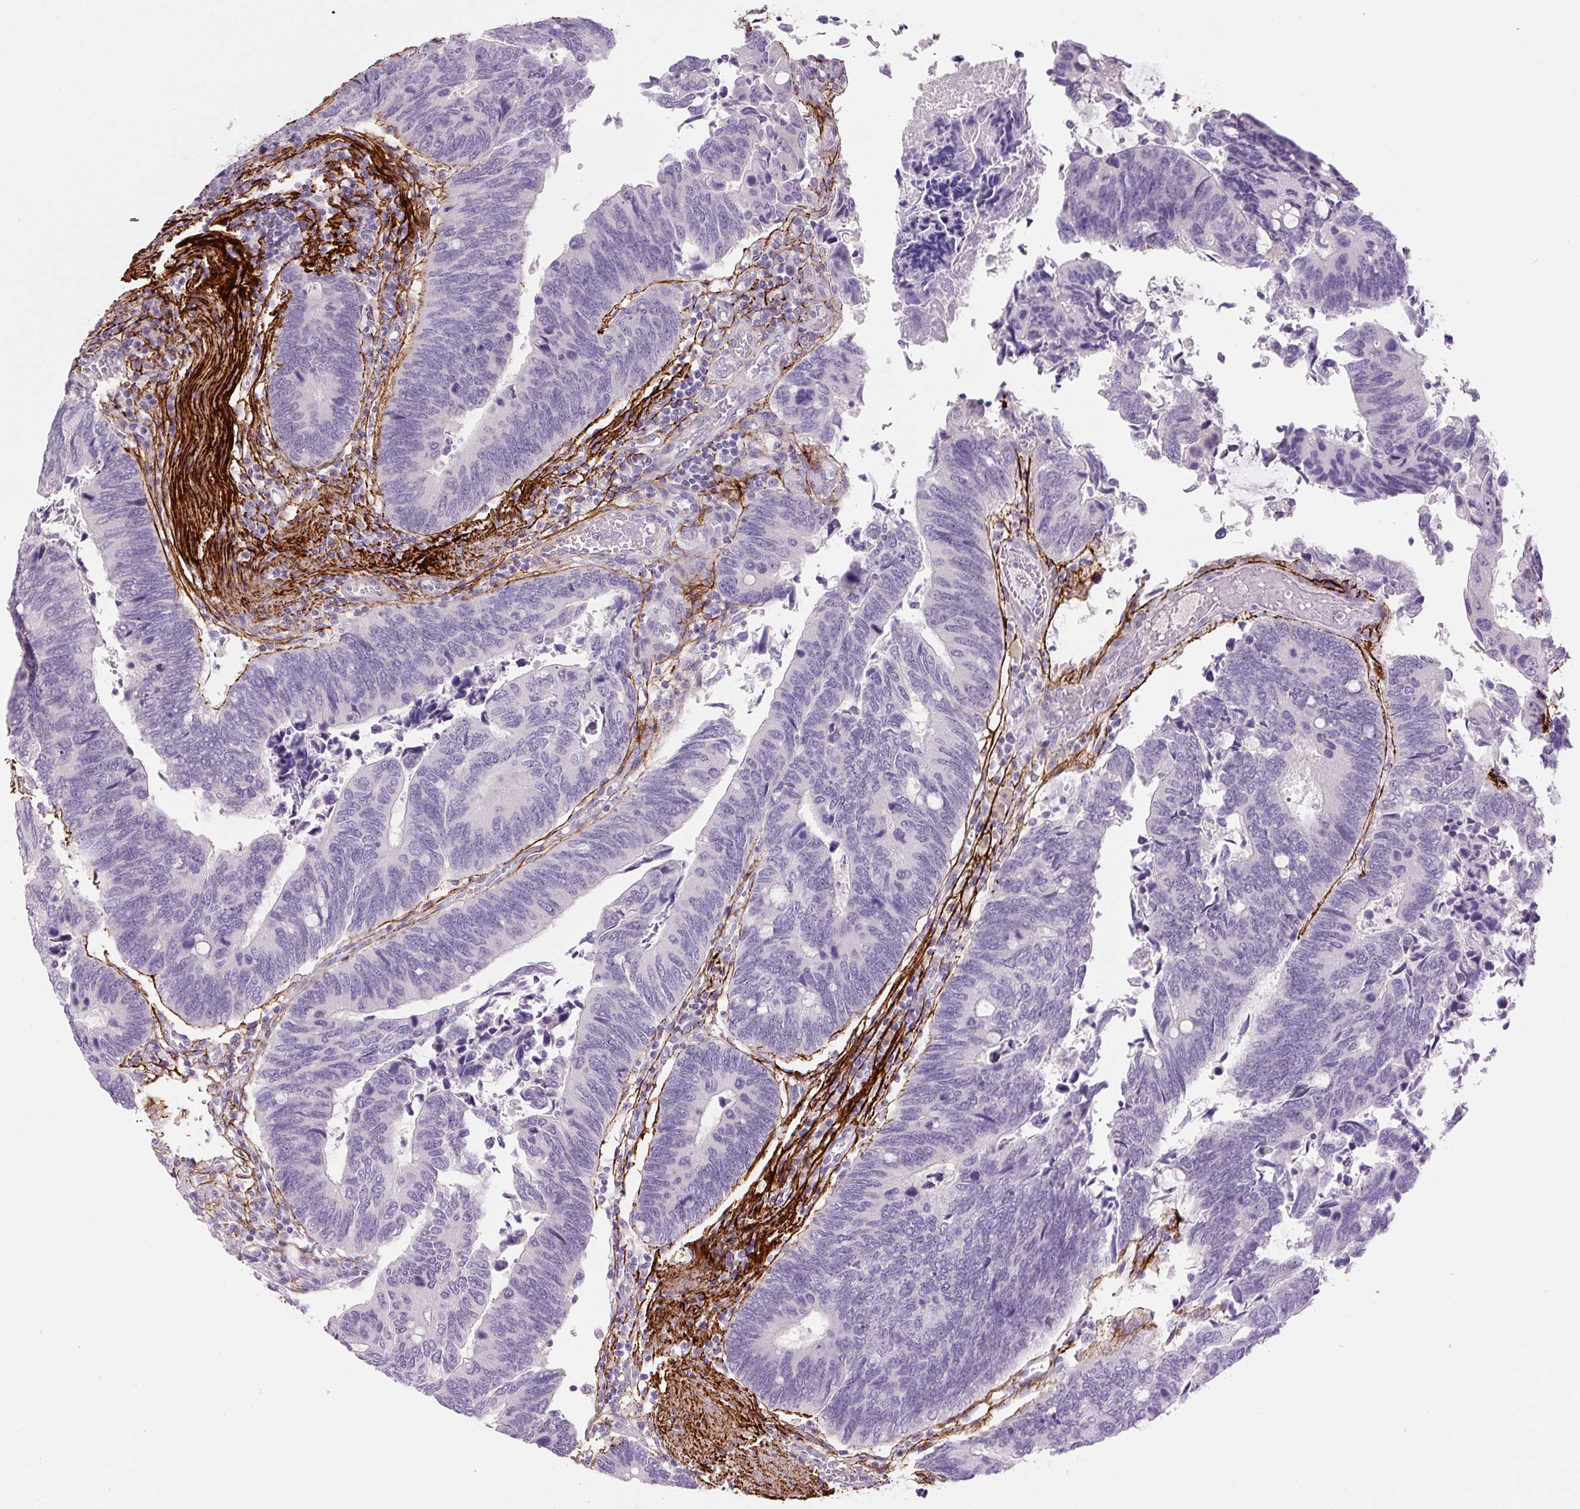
{"staining": {"intensity": "negative", "quantity": "none", "location": "none"}, "tissue": "colorectal cancer", "cell_type": "Tumor cells", "image_type": "cancer", "snomed": [{"axis": "morphology", "description": "Adenocarcinoma, NOS"}, {"axis": "topography", "description": "Colon"}], "caption": "Tumor cells show no significant staining in colorectal adenocarcinoma. (DAB immunohistochemistry (IHC), high magnification).", "gene": "FBN1", "patient": {"sex": "male", "age": 87}}